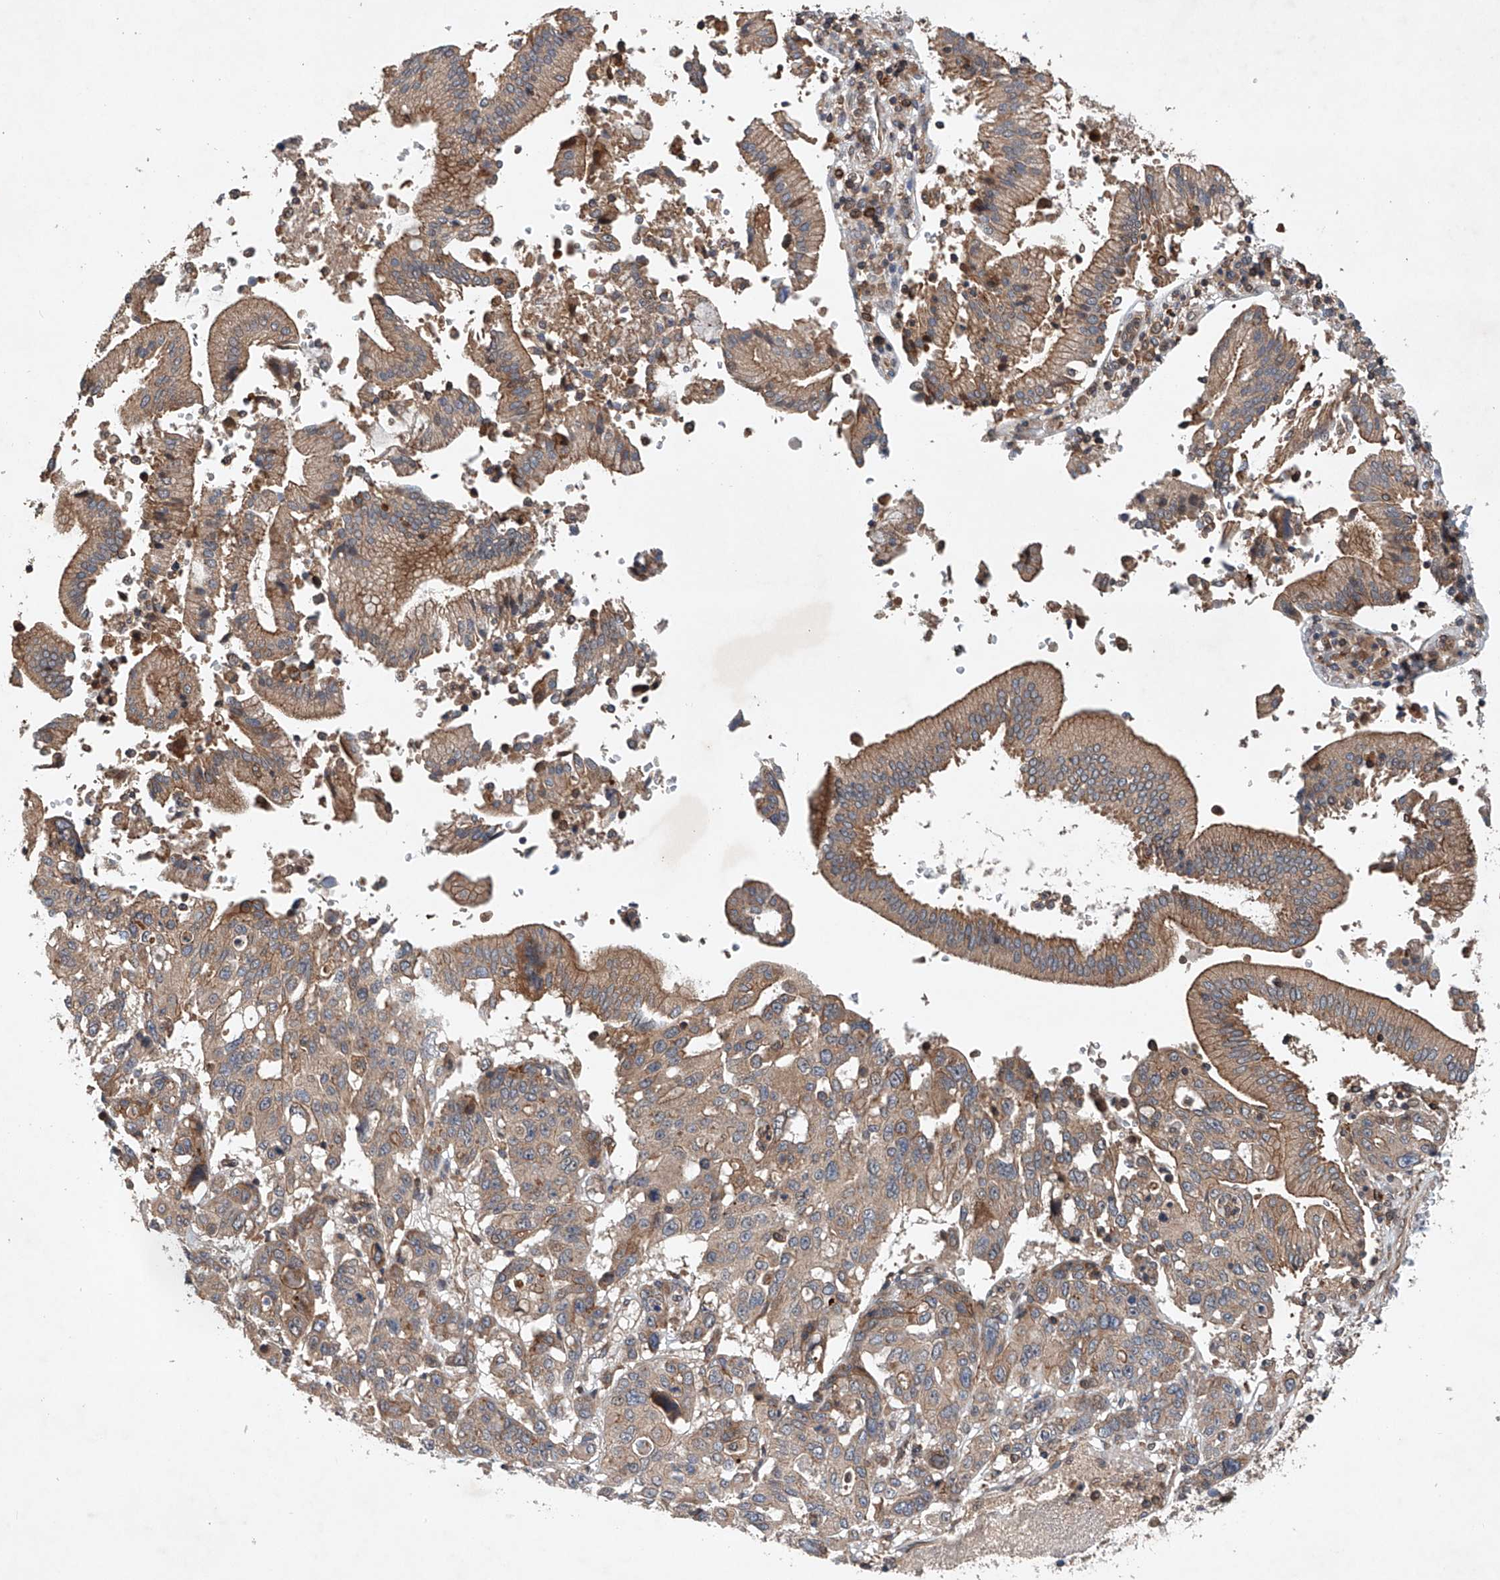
{"staining": {"intensity": "moderate", "quantity": "25%-75%", "location": "cytoplasmic/membranous"}, "tissue": "pancreatic cancer", "cell_type": "Tumor cells", "image_type": "cancer", "snomed": [{"axis": "morphology", "description": "Adenocarcinoma, NOS"}, {"axis": "topography", "description": "Pancreas"}], "caption": "Protein analysis of pancreatic adenocarcinoma tissue shows moderate cytoplasmic/membranous expression in about 25%-75% of tumor cells. The staining was performed using DAB to visualize the protein expression in brown, while the nuclei were stained in blue with hematoxylin (Magnification: 20x).", "gene": "CEP85L", "patient": {"sex": "male", "age": 46}}